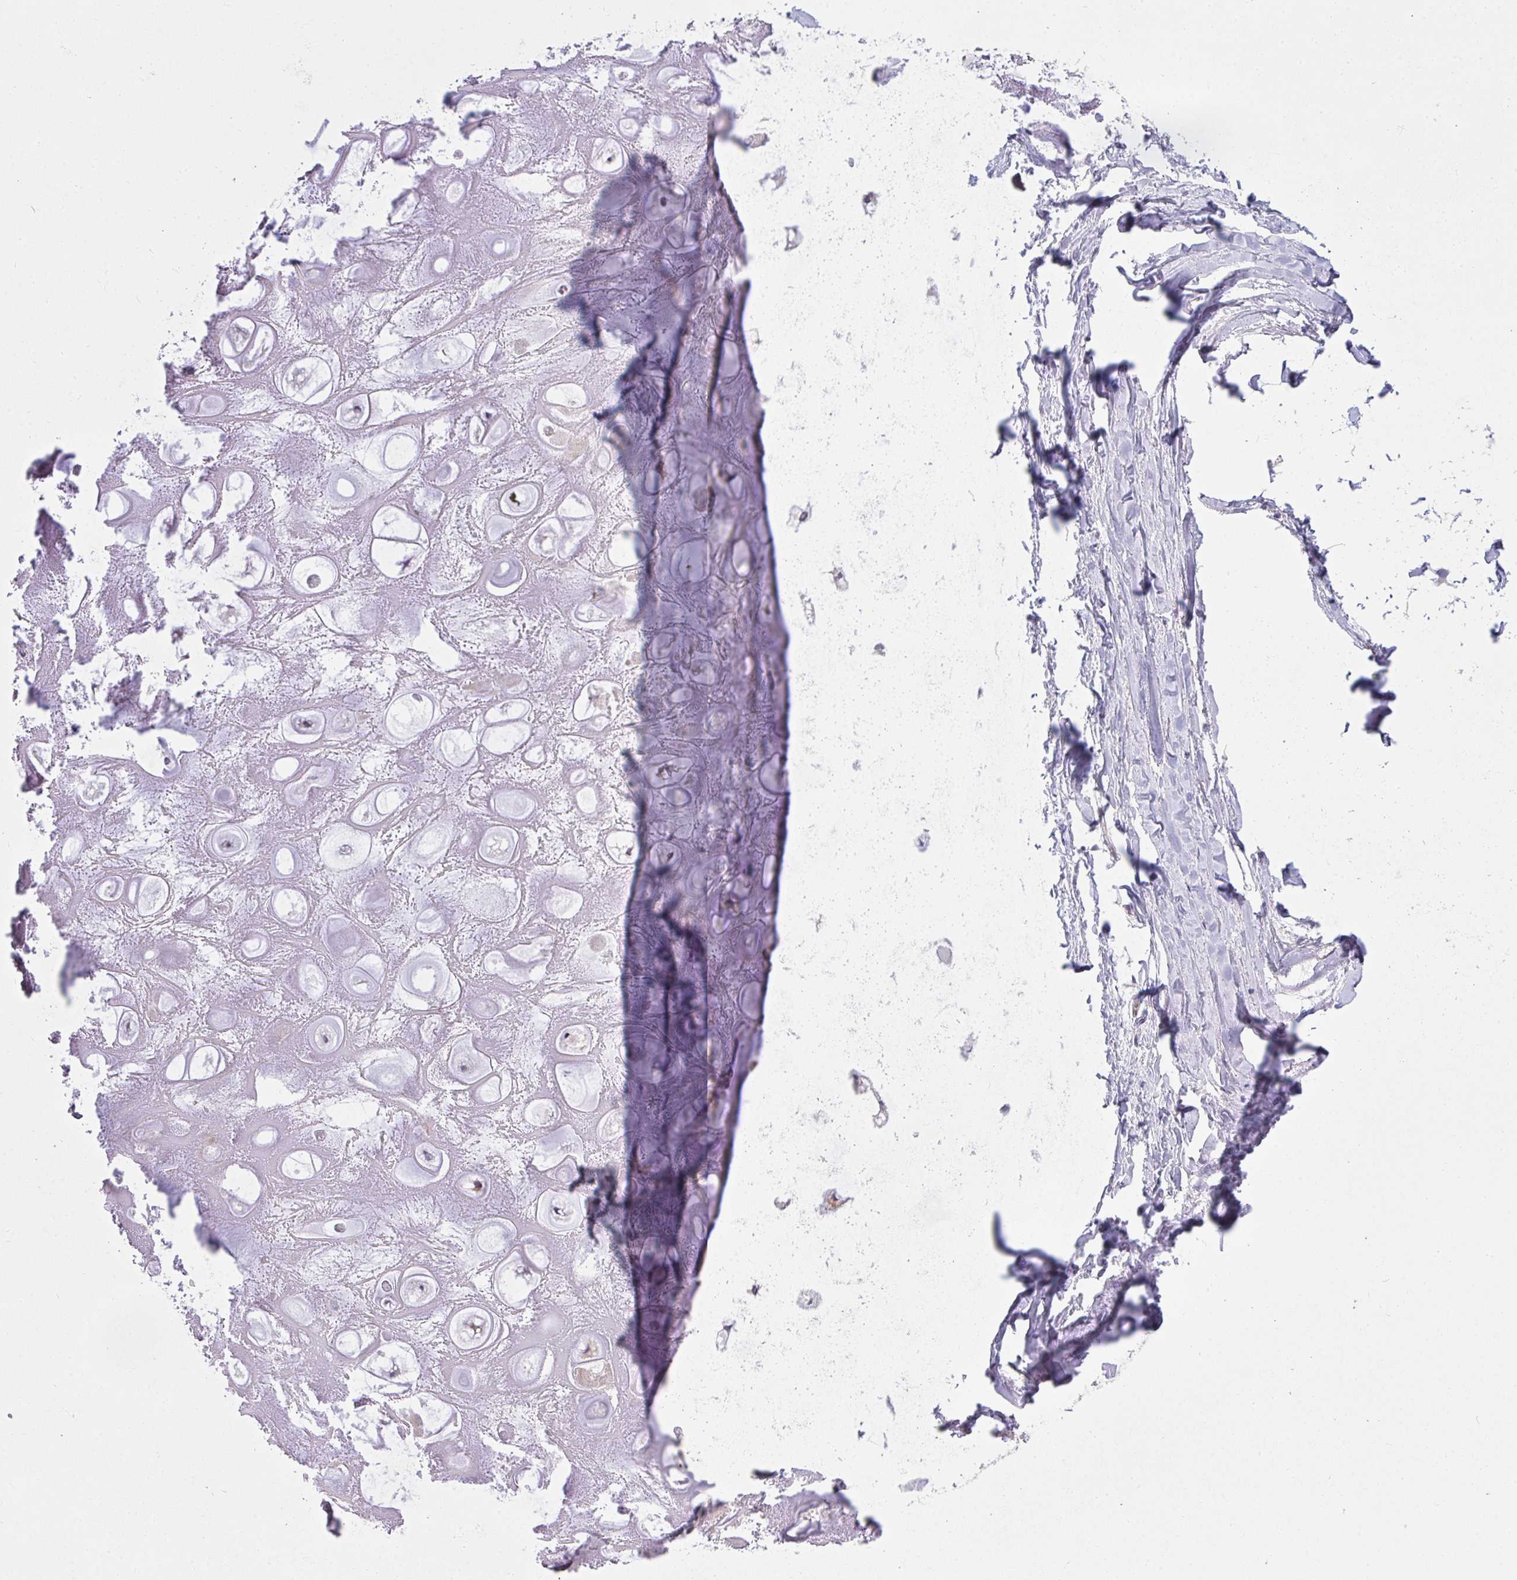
{"staining": {"intensity": "negative", "quantity": "none", "location": "none"}, "tissue": "adipose tissue", "cell_type": "Adipocytes", "image_type": "normal", "snomed": [{"axis": "morphology", "description": "Normal tissue, NOS"}, {"axis": "topography", "description": "Lymph node"}, {"axis": "topography", "description": "Cartilage tissue"}, {"axis": "topography", "description": "Nasopharynx"}], "caption": "Immunohistochemistry of normal adipose tissue exhibits no positivity in adipocytes.", "gene": "SRRM4", "patient": {"sex": "male", "age": 63}}